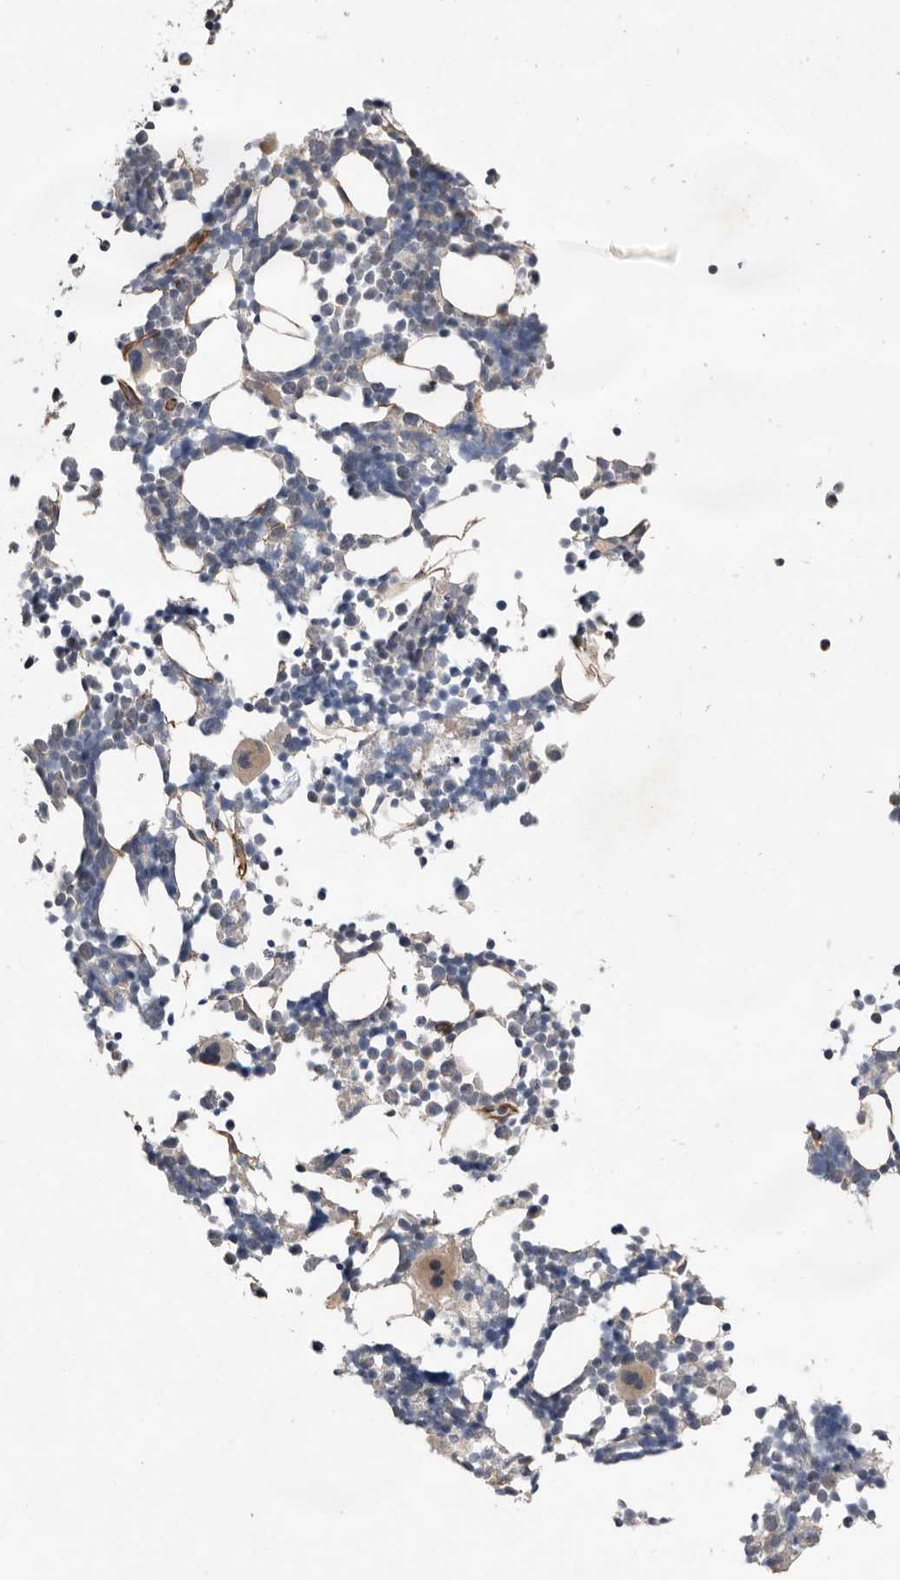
{"staining": {"intensity": "negative", "quantity": "none", "location": "none"}, "tissue": "bone marrow", "cell_type": "Hematopoietic cells", "image_type": "normal", "snomed": [{"axis": "morphology", "description": "Normal tissue, NOS"}, {"axis": "morphology", "description": "Inflammation, NOS"}, {"axis": "topography", "description": "Bone marrow"}], "caption": "This is an immunohistochemistry (IHC) photomicrograph of unremarkable human bone marrow. There is no staining in hematopoietic cells.", "gene": "RANBP17", "patient": {"sex": "male", "age": 21}}